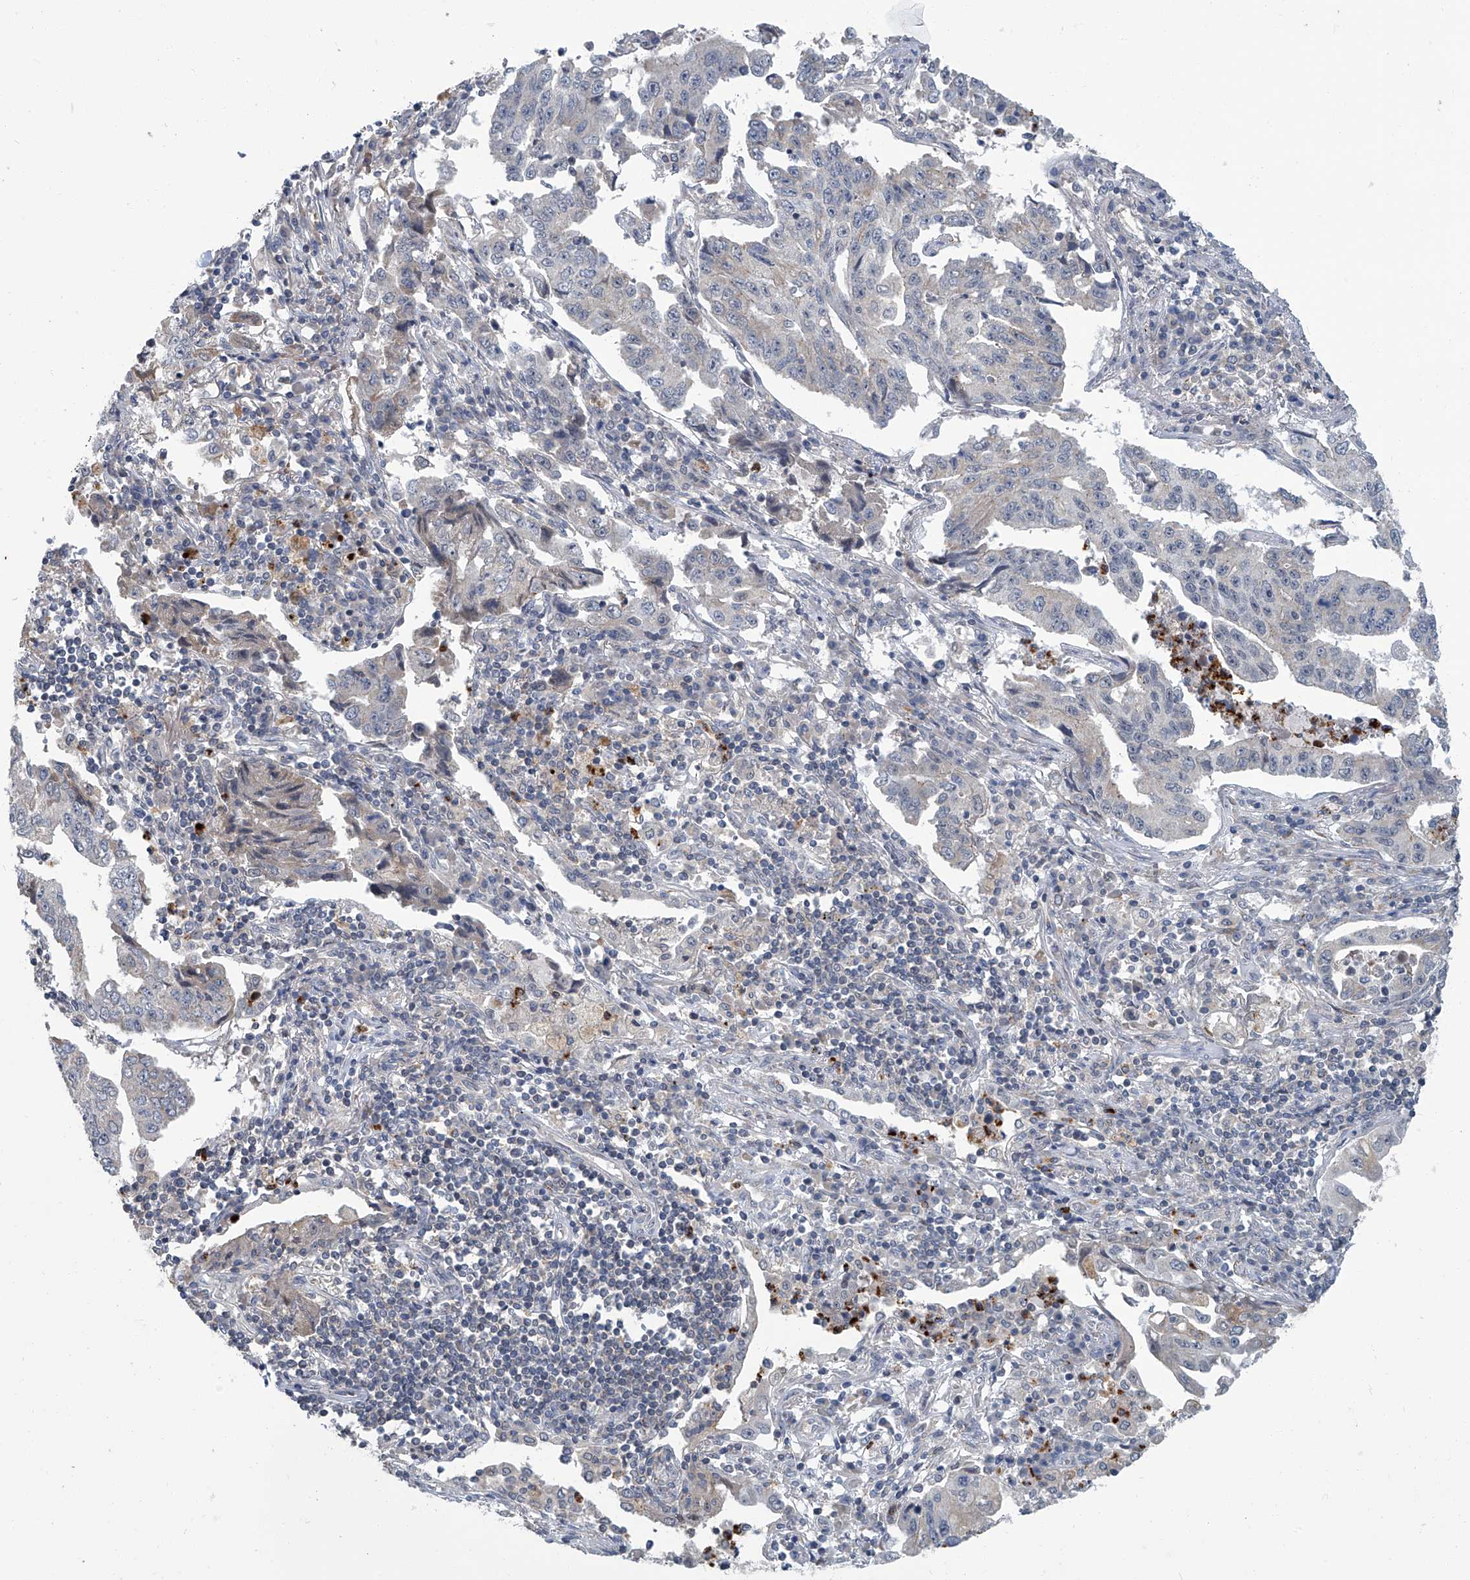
{"staining": {"intensity": "negative", "quantity": "none", "location": "none"}, "tissue": "lung cancer", "cell_type": "Tumor cells", "image_type": "cancer", "snomed": [{"axis": "morphology", "description": "Adenocarcinoma, NOS"}, {"axis": "topography", "description": "Lung"}], "caption": "This is a photomicrograph of immunohistochemistry (IHC) staining of lung adenocarcinoma, which shows no staining in tumor cells.", "gene": "AKNAD1", "patient": {"sex": "female", "age": 51}}